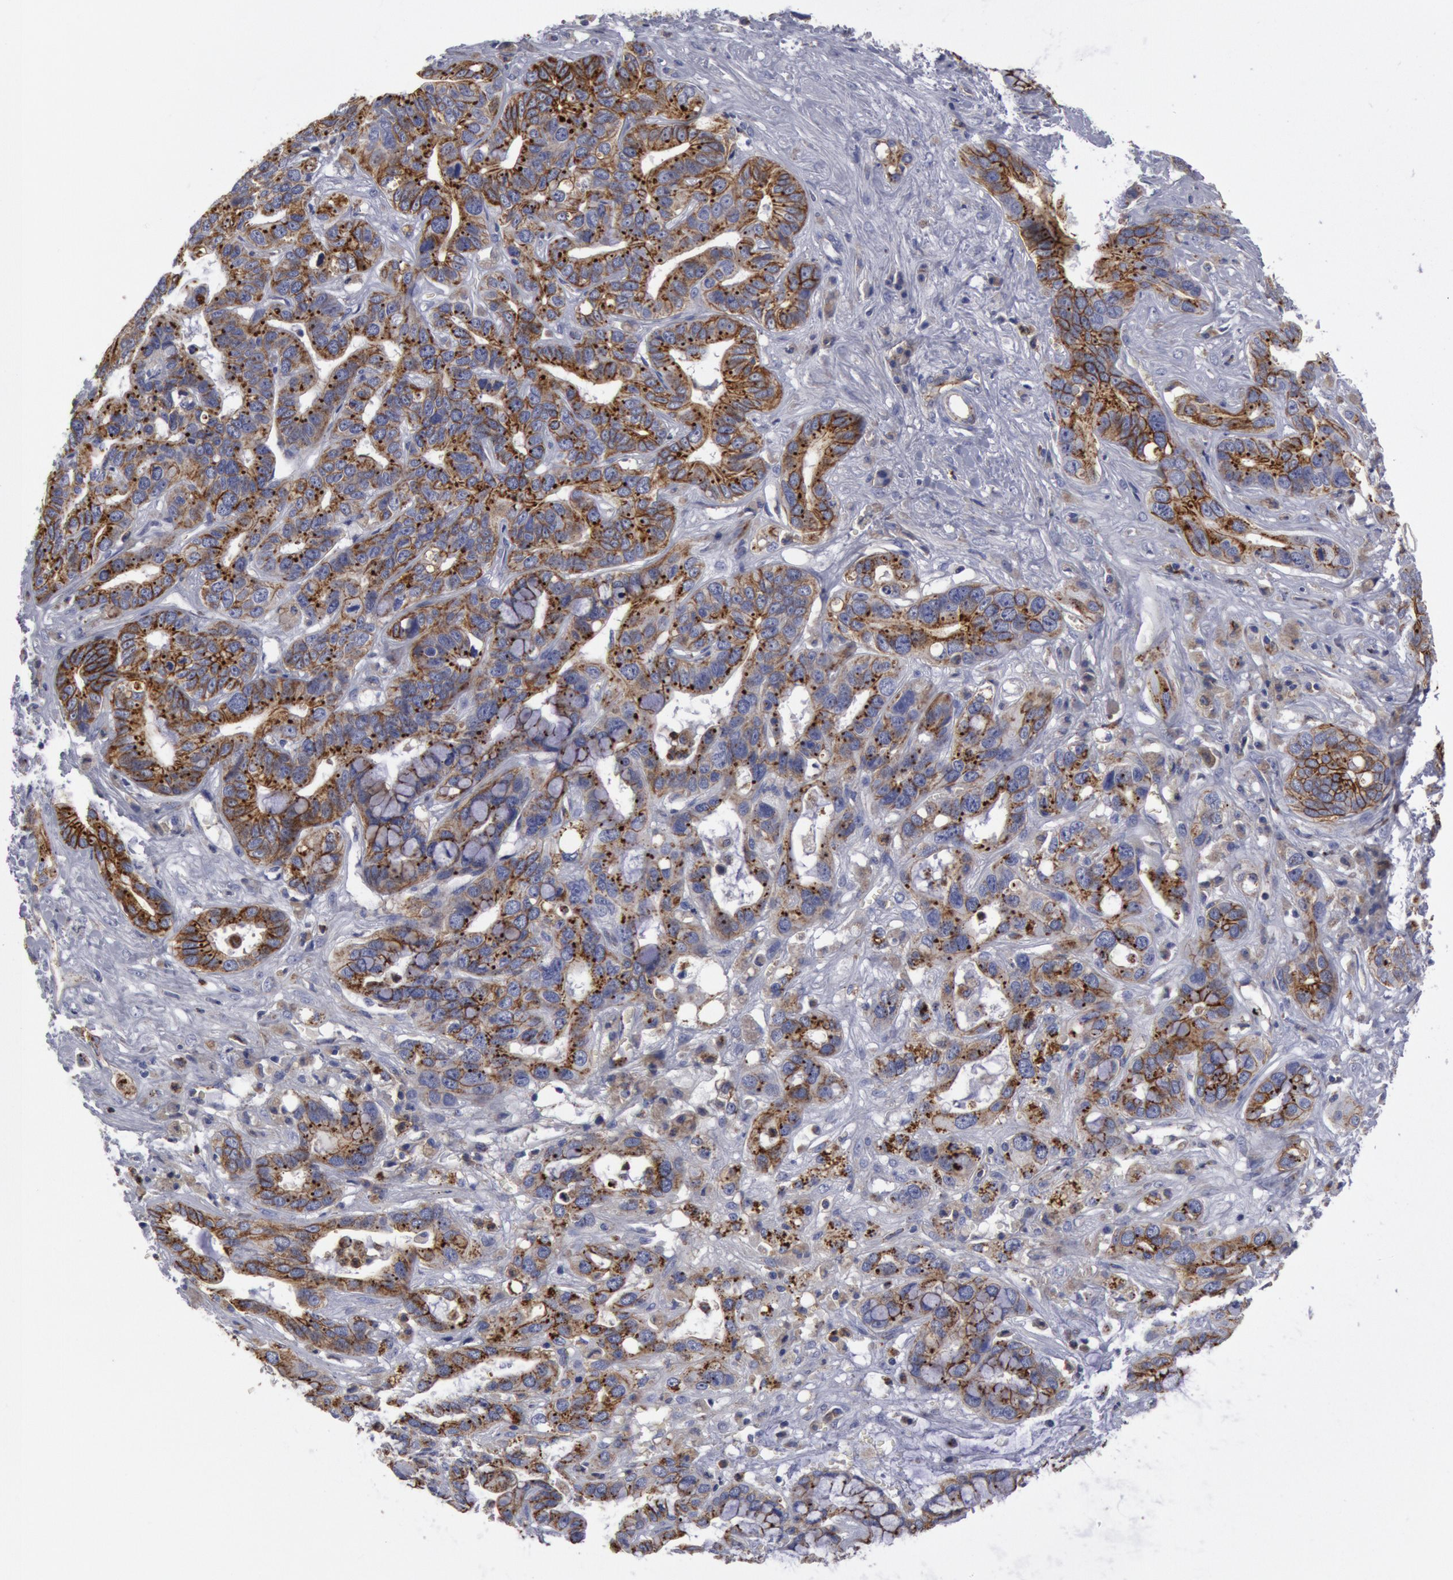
{"staining": {"intensity": "weak", "quantity": "25%-75%", "location": "cytoplasmic/membranous"}, "tissue": "liver cancer", "cell_type": "Tumor cells", "image_type": "cancer", "snomed": [{"axis": "morphology", "description": "Cholangiocarcinoma"}, {"axis": "topography", "description": "Liver"}], "caption": "Immunohistochemistry image of liver cancer stained for a protein (brown), which exhibits low levels of weak cytoplasmic/membranous positivity in about 25%-75% of tumor cells.", "gene": "FLOT1", "patient": {"sex": "female", "age": 65}}